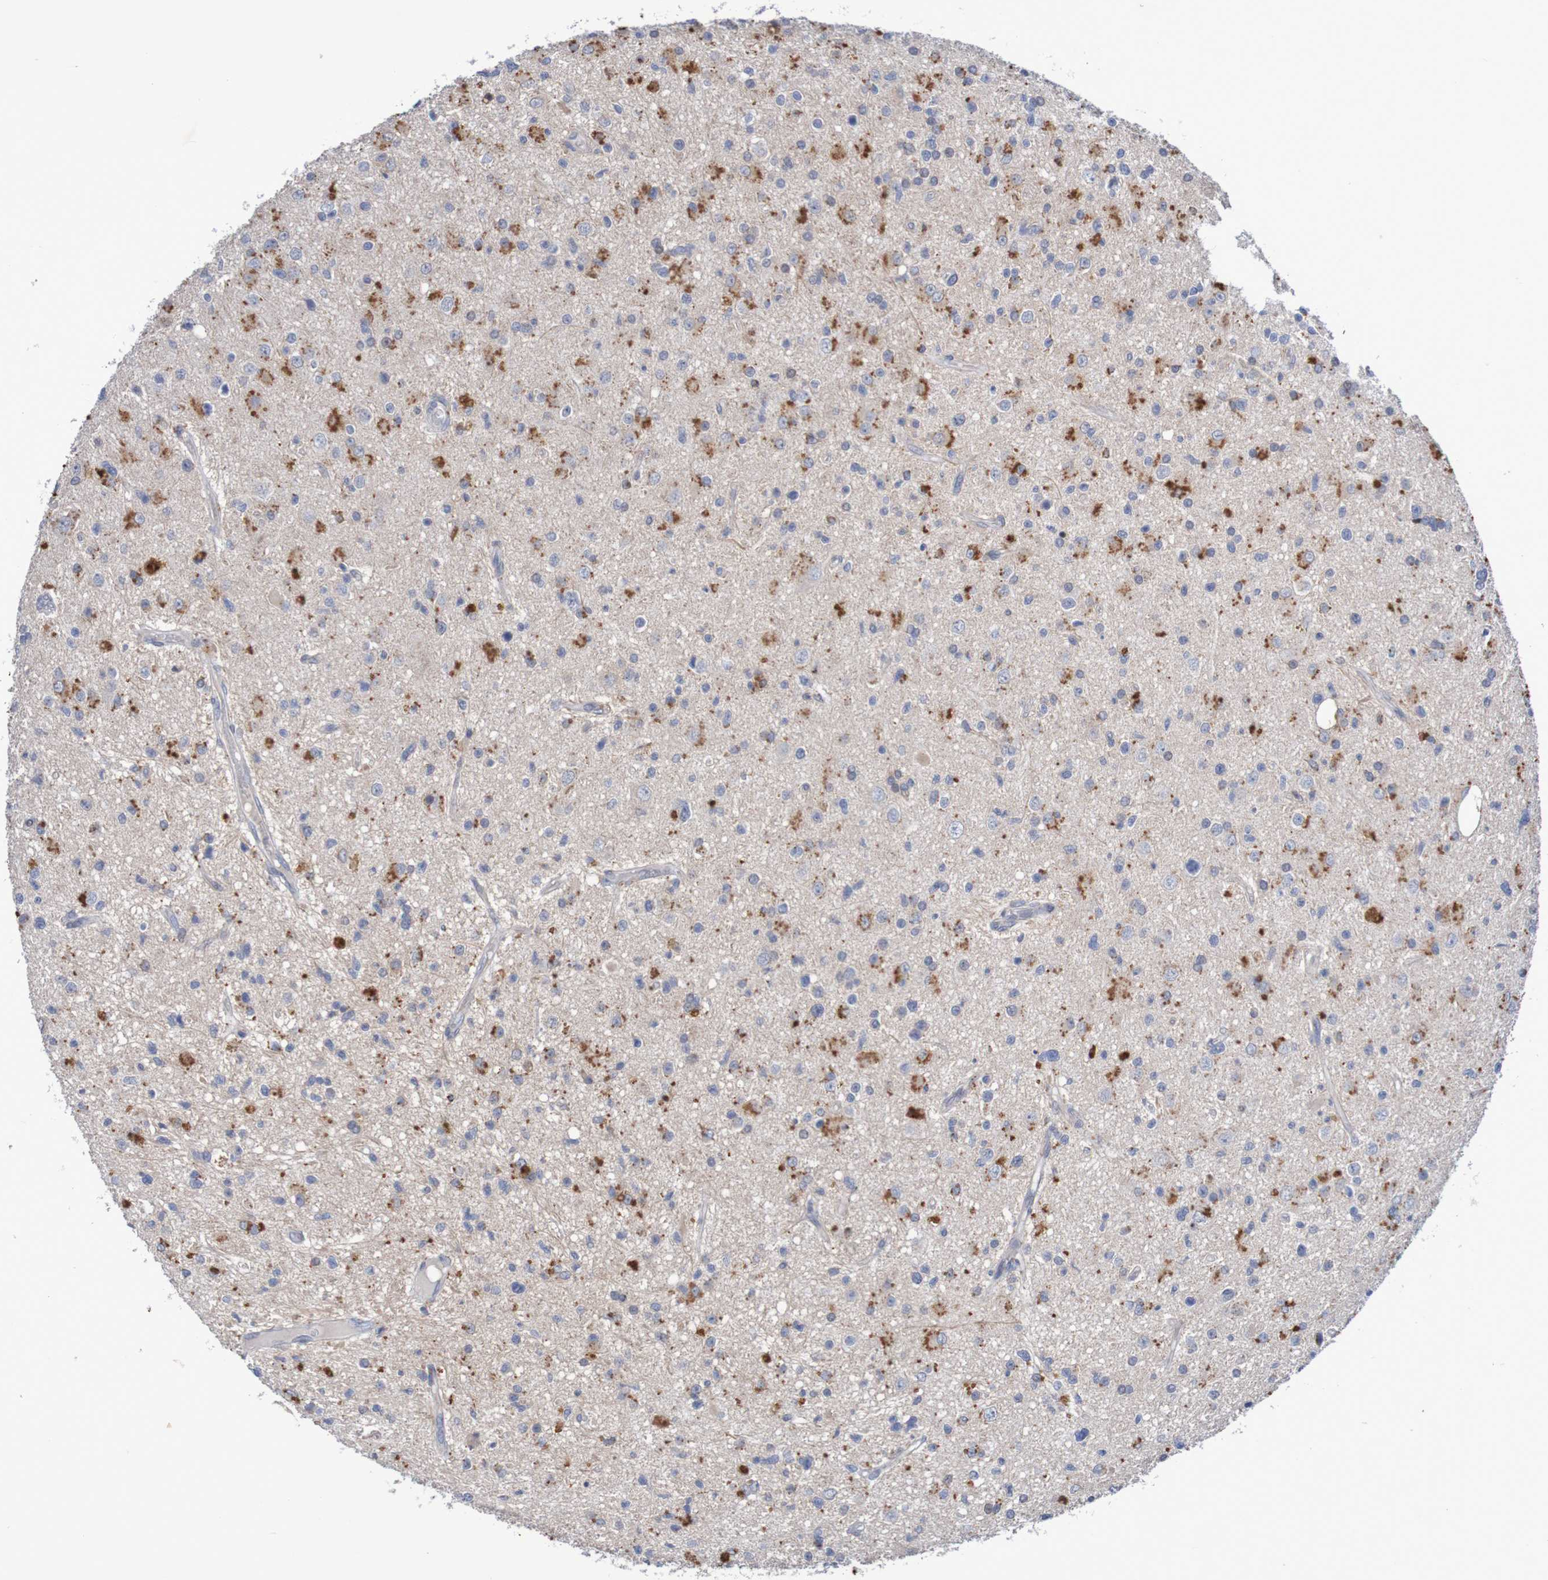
{"staining": {"intensity": "moderate", "quantity": "25%-75%", "location": "cytoplasmic/membranous"}, "tissue": "glioma", "cell_type": "Tumor cells", "image_type": "cancer", "snomed": [{"axis": "morphology", "description": "Glioma, malignant, High grade"}, {"axis": "topography", "description": "Brain"}], "caption": "Protein expression analysis of glioma exhibits moderate cytoplasmic/membranous staining in about 25%-75% of tumor cells.", "gene": "FBP2", "patient": {"sex": "male", "age": 33}}